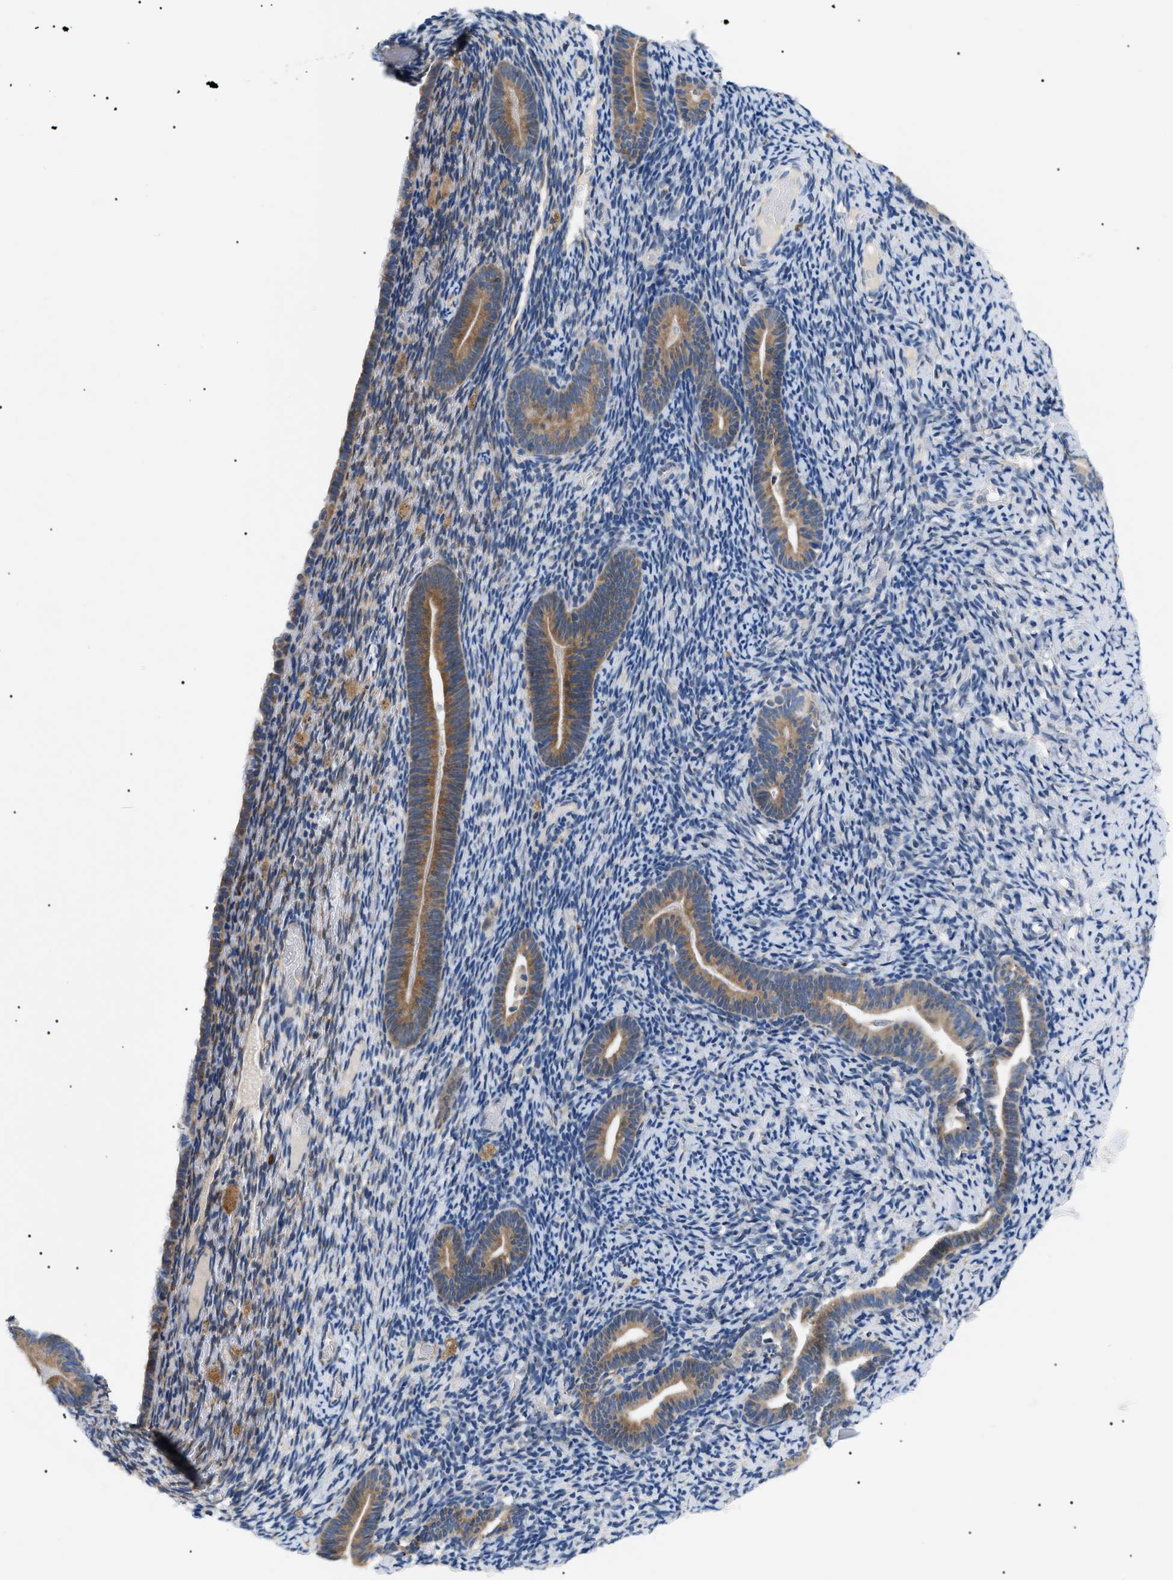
{"staining": {"intensity": "negative", "quantity": "none", "location": "none"}, "tissue": "endometrium", "cell_type": "Cells in endometrial stroma", "image_type": "normal", "snomed": [{"axis": "morphology", "description": "Normal tissue, NOS"}, {"axis": "topography", "description": "Endometrium"}], "caption": "The histopathology image shows no significant staining in cells in endometrial stroma of endometrium.", "gene": "DERL1", "patient": {"sex": "female", "age": 51}}